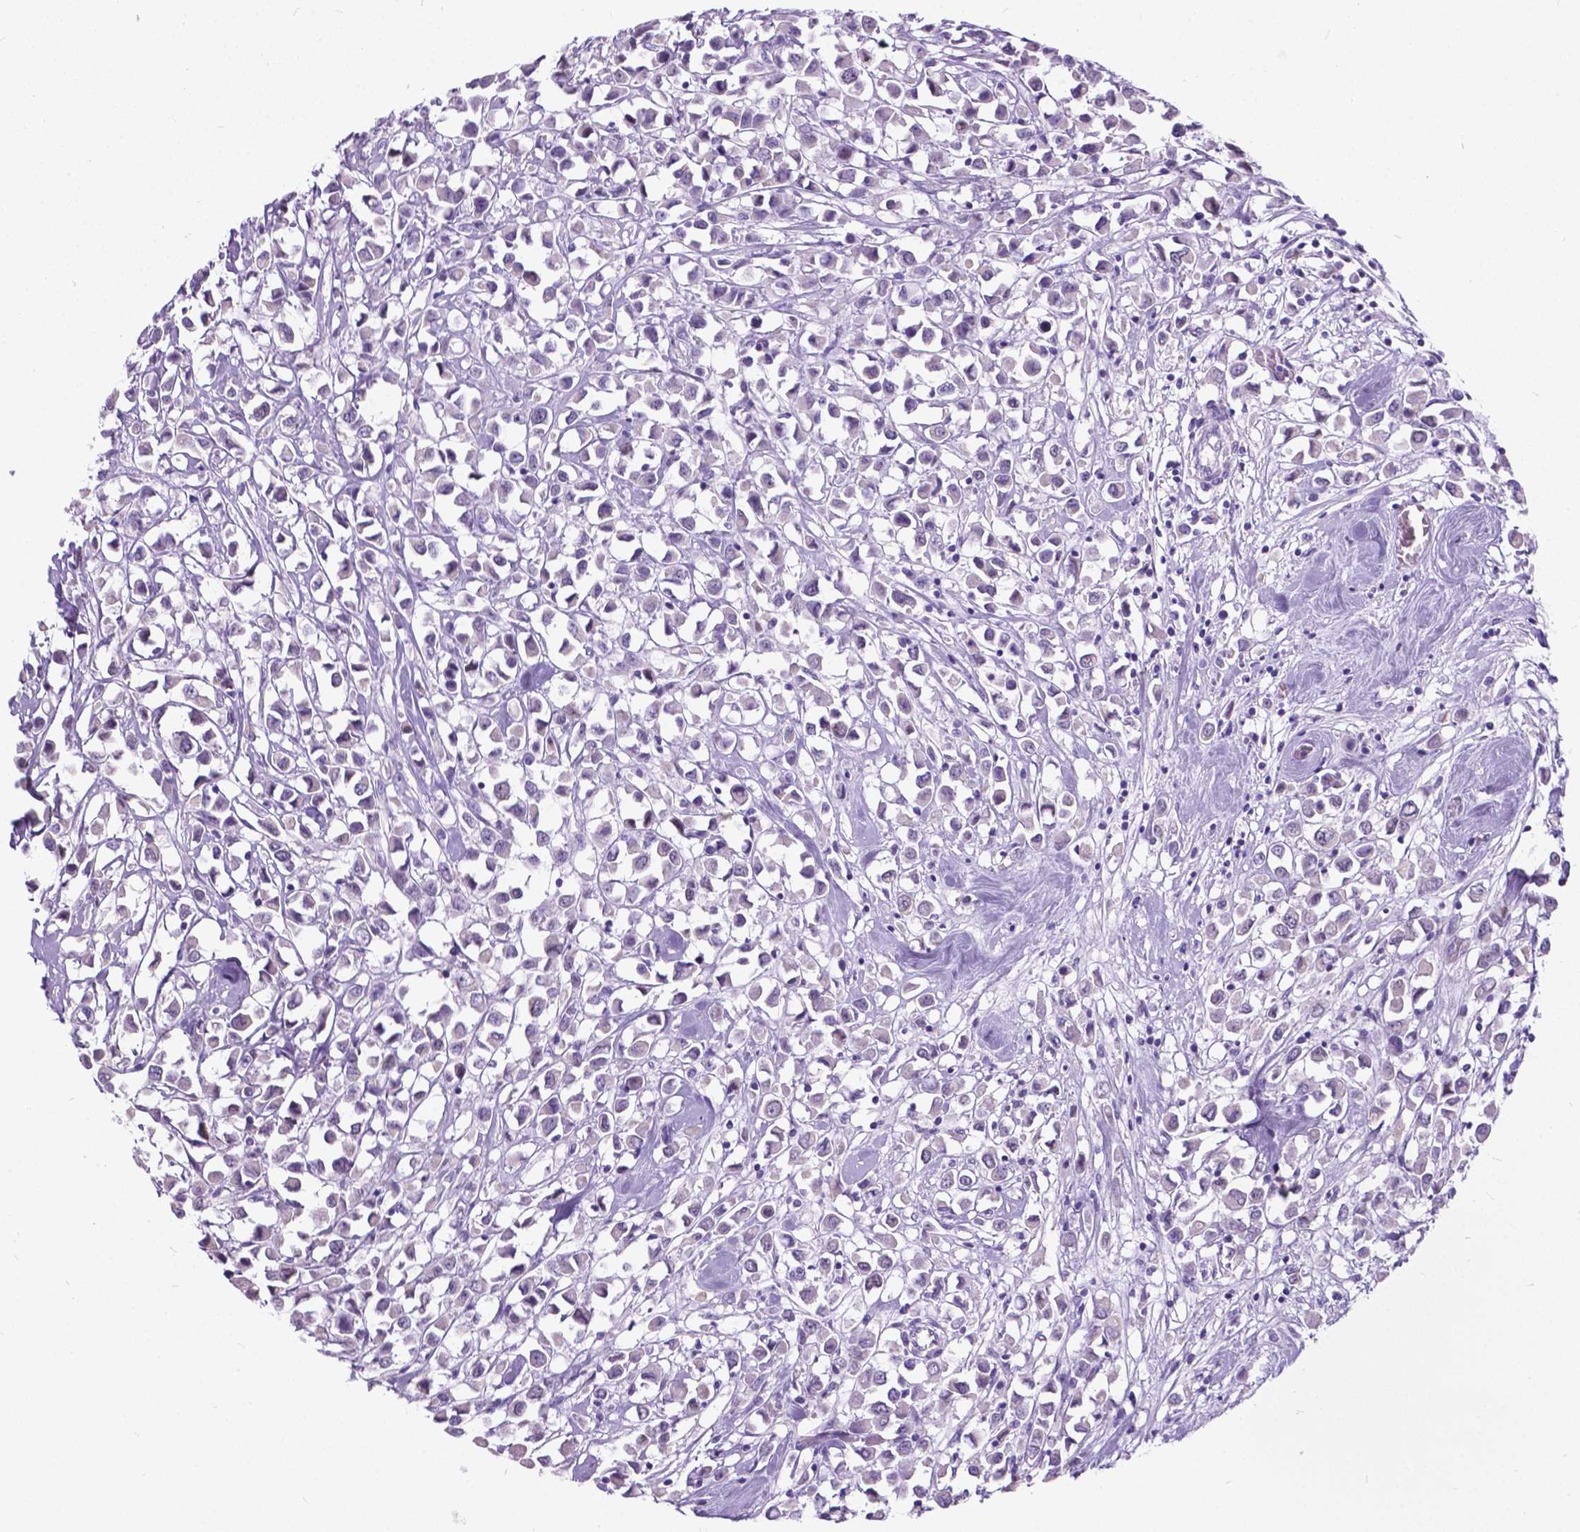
{"staining": {"intensity": "negative", "quantity": "none", "location": "none"}, "tissue": "breast cancer", "cell_type": "Tumor cells", "image_type": "cancer", "snomed": [{"axis": "morphology", "description": "Duct carcinoma"}, {"axis": "topography", "description": "Breast"}], "caption": "This is an immunohistochemistry (IHC) photomicrograph of human infiltrating ductal carcinoma (breast). There is no expression in tumor cells.", "gene": "BSND", "patient": {"sex": "female", "age": 61}}